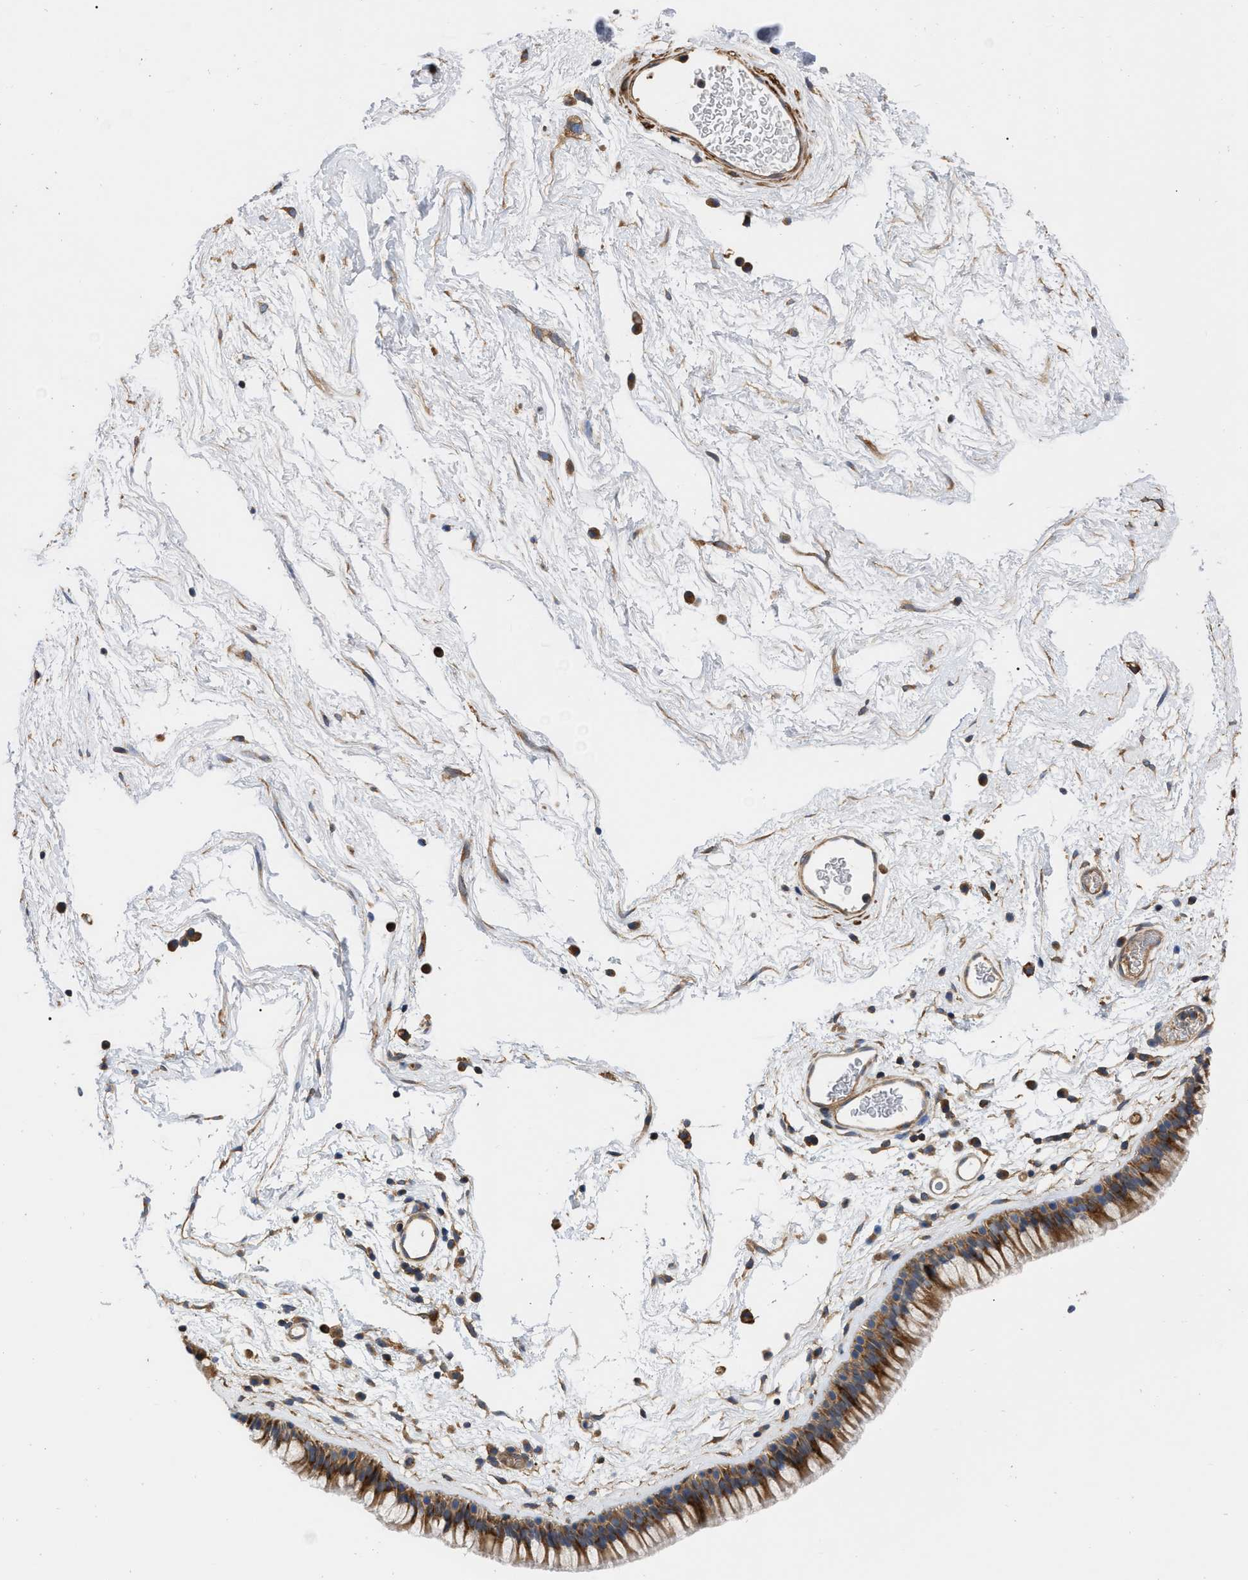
{"staining": {"intensity": "strong", "quantity": ">75%", "location": "cytoplasmic/membranous"}, "tissue": "nasopharynx", "cell_type": "Respiratory epithelial cells", "image_type": "normal", "snomed": [{"axis": "morphology", "description": "Normal tissue, NOS"}, {"axis": "morphology", "description": "Inflammation, NOS"}, {"axis": "topography", "description": "Nasopharynx"}], "caption": "IHC histopathology image of unremarkable nasopharynx stained for a protein (brown), which shows high levels of strong cytoplasmic/membranous staining in approximately >75% of respiratory epithelial cells.", "gene": "RABEP1", "patient": {"sex": "male", "age": 48}}